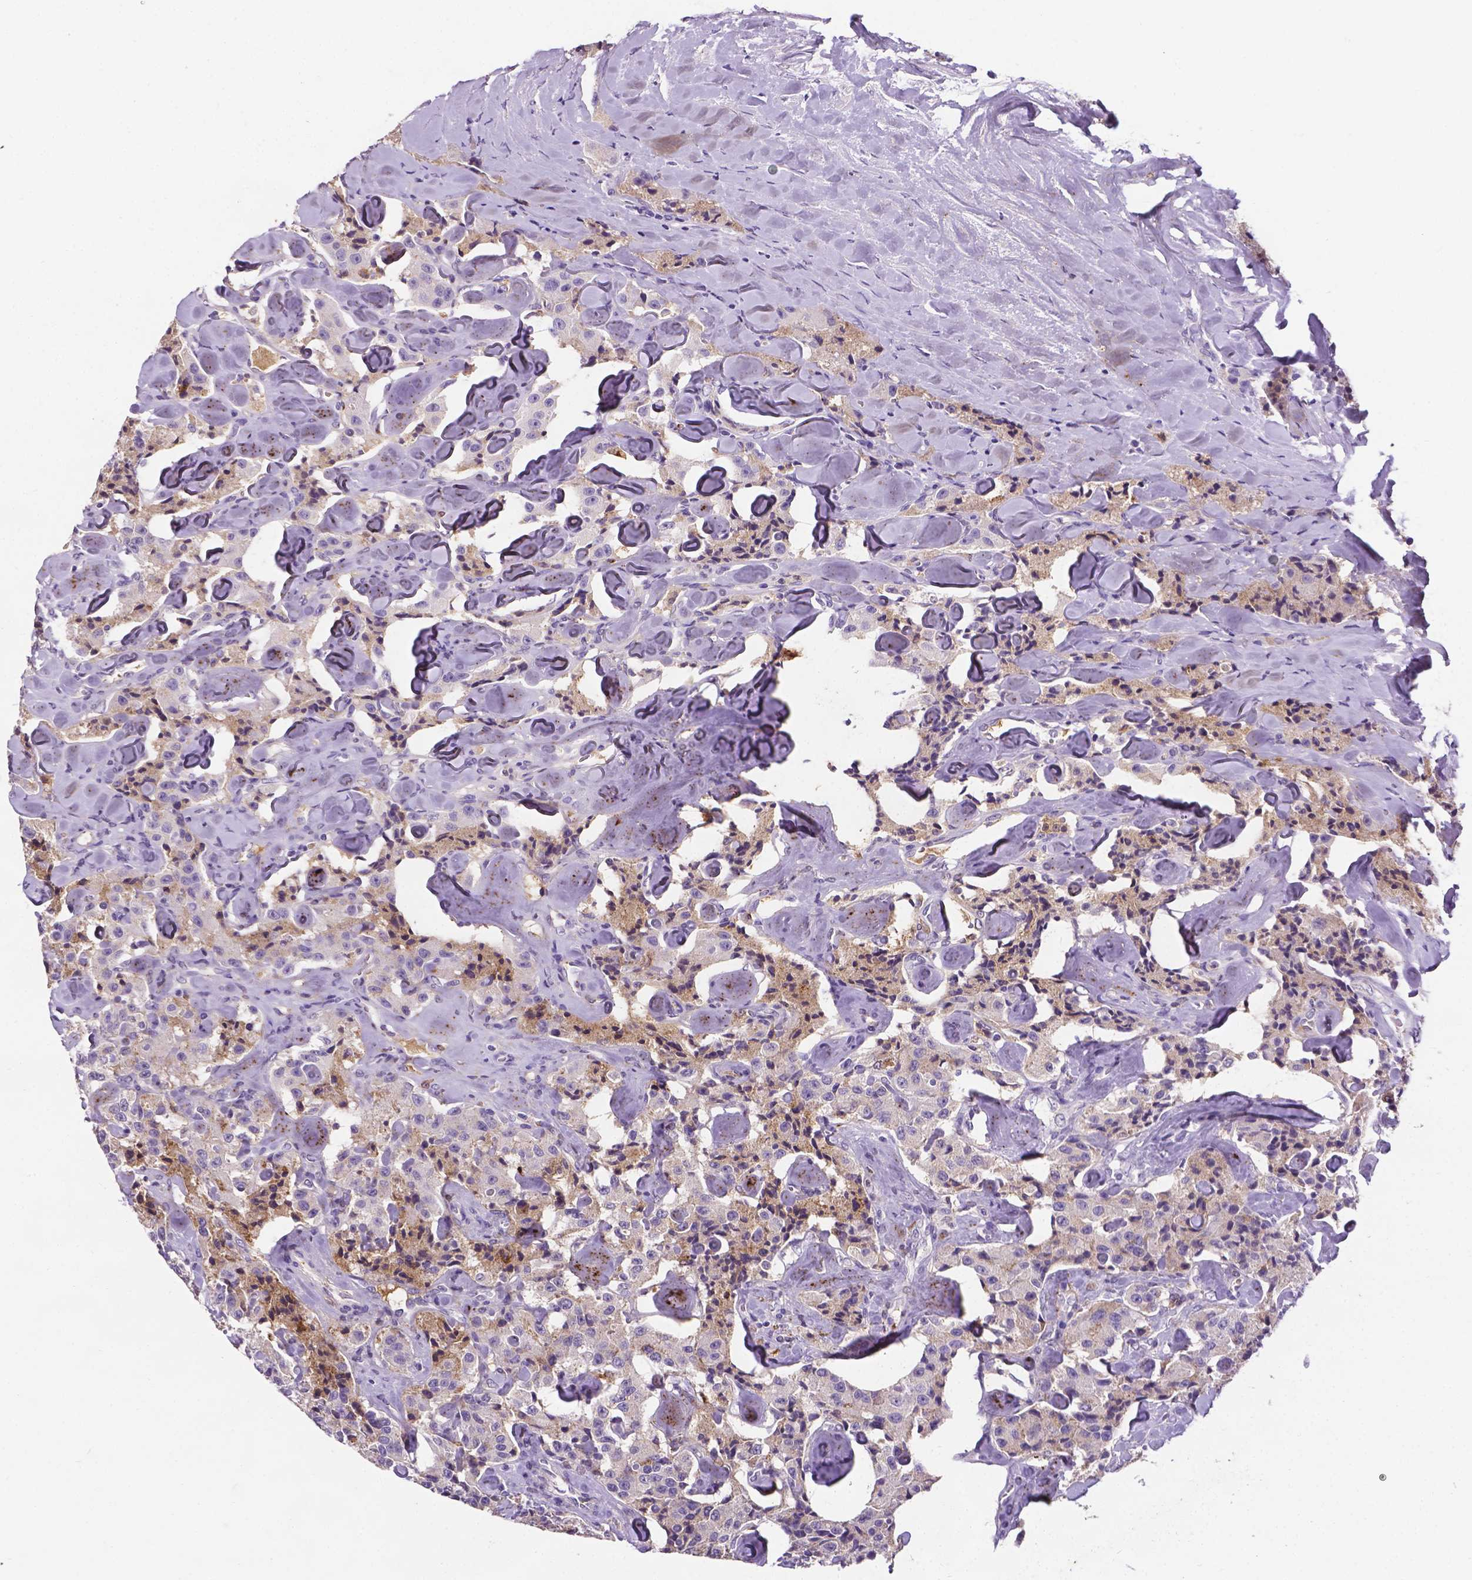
{"staining": {"intensity": "negative", "quantity": "none", "location": "none"}, "tissue": "carcinoid", "cell_type": "Tumor cells", "image_type": "cancer", "snomed": [{"axis": "morphology", "description": "Carcinoid, malignant, NOS"}, {"axis": "topography", "description": "Pancreas"}], "caption": "Immunohistochemical staining of carcinoid shows no significant expression in tumor cells.", "gene": "APOE", "patient": {"sex": "male", "age": 41}}